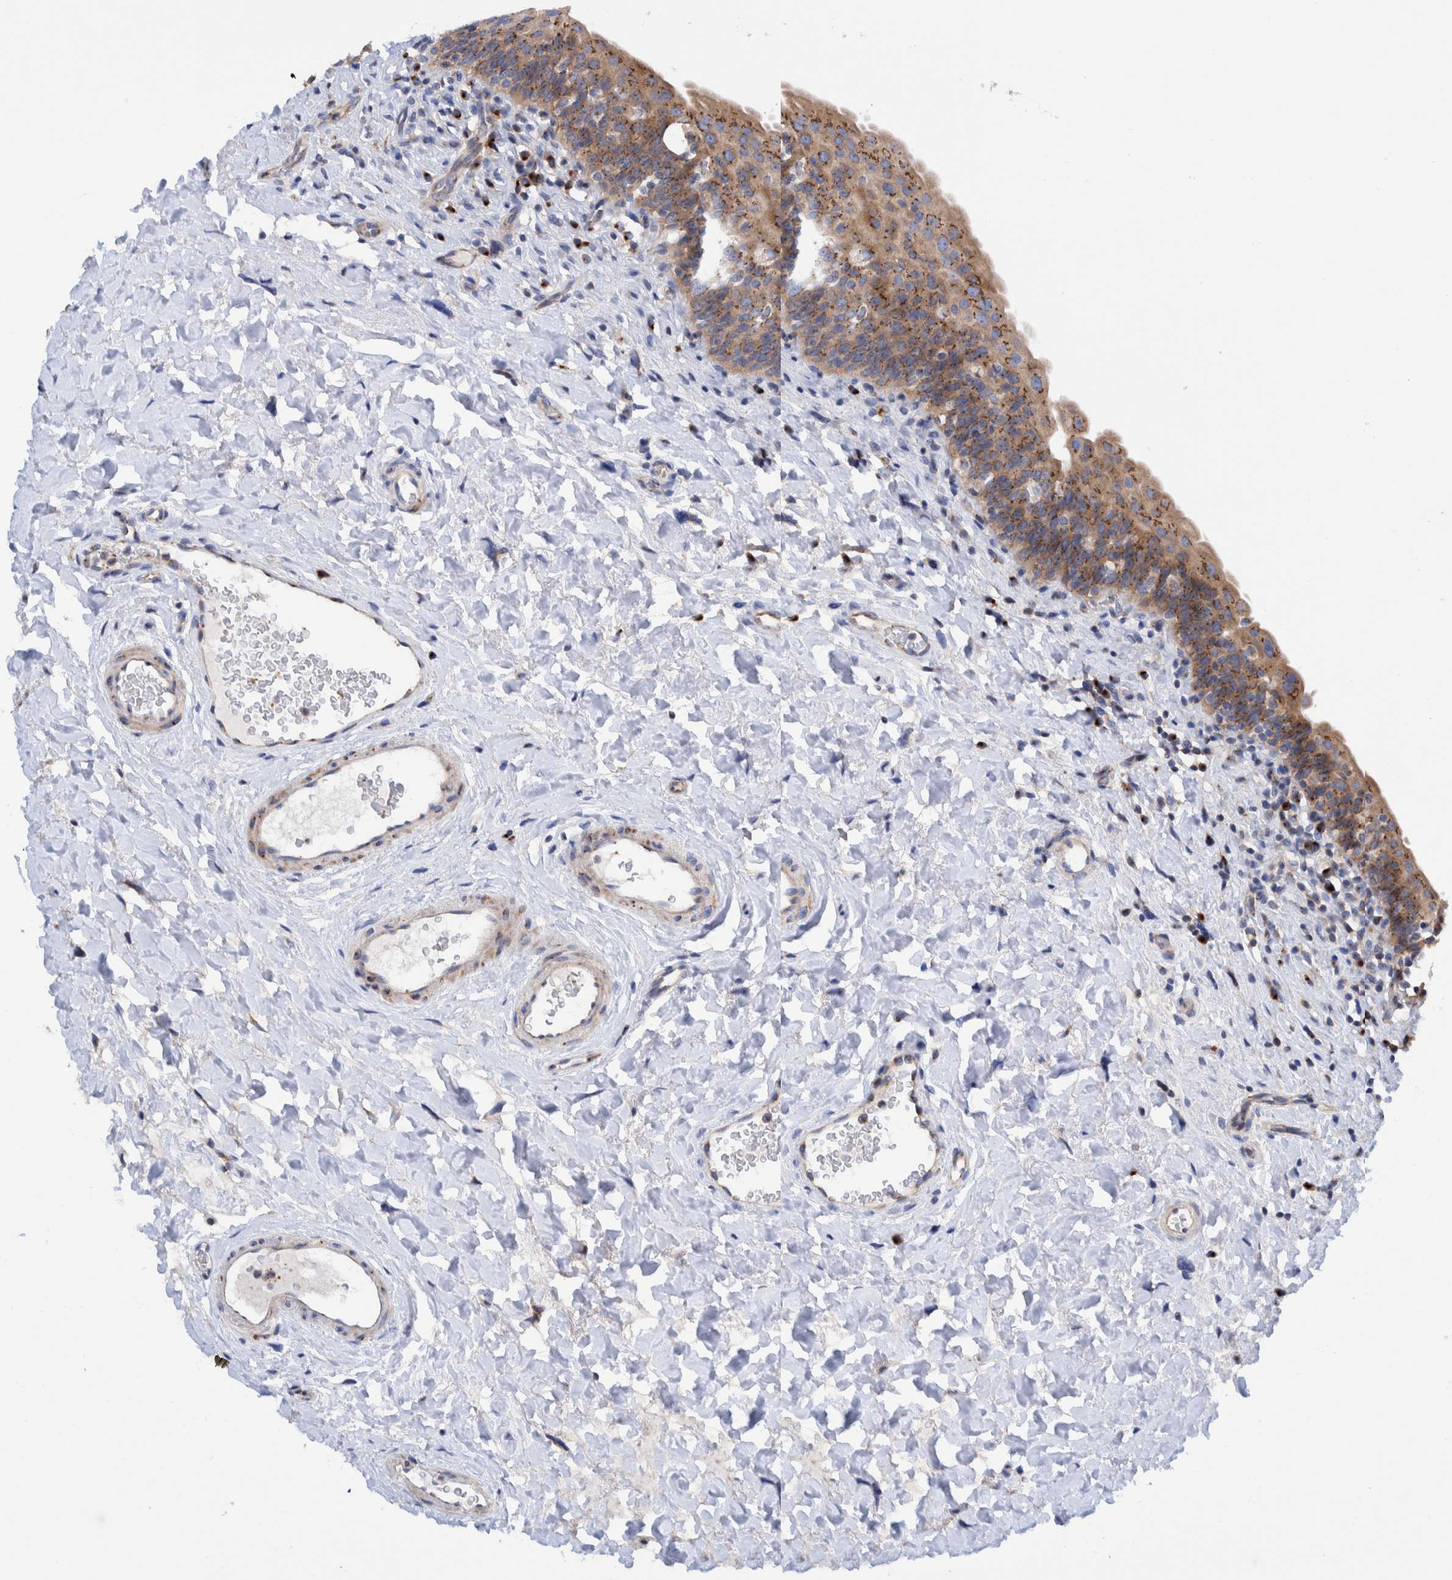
{"staining": {"intensity": "moderate", "quantity": ">75%", "location": "cytoplasmic/membranous"}, "tissue": "urinary bladder", "cell_type": "Urothelial cells", "image_type": "normal", "snomed": [{"axis": "morphology", "description": "Normal tissue, NOS"}, {"axis": "topography", "description": "Urinary bladder"}], "caption": "High-magnification brightfield microscopy of unremarkable urinary bladder stained with DAB (3,3'-diaminobenzidine) (brown) and counterstained with hematoxylin (blue). urothelial cells exhibit moderate cytoplasmic/membranous staining is present in about>75% of cells. (DAB (3,3'-diaminobenzidine) IHC, brown staining for protein, blue staining for nuclei).", "gene": "TRIM58", "patient": {"sex": "male", "age": 83}}